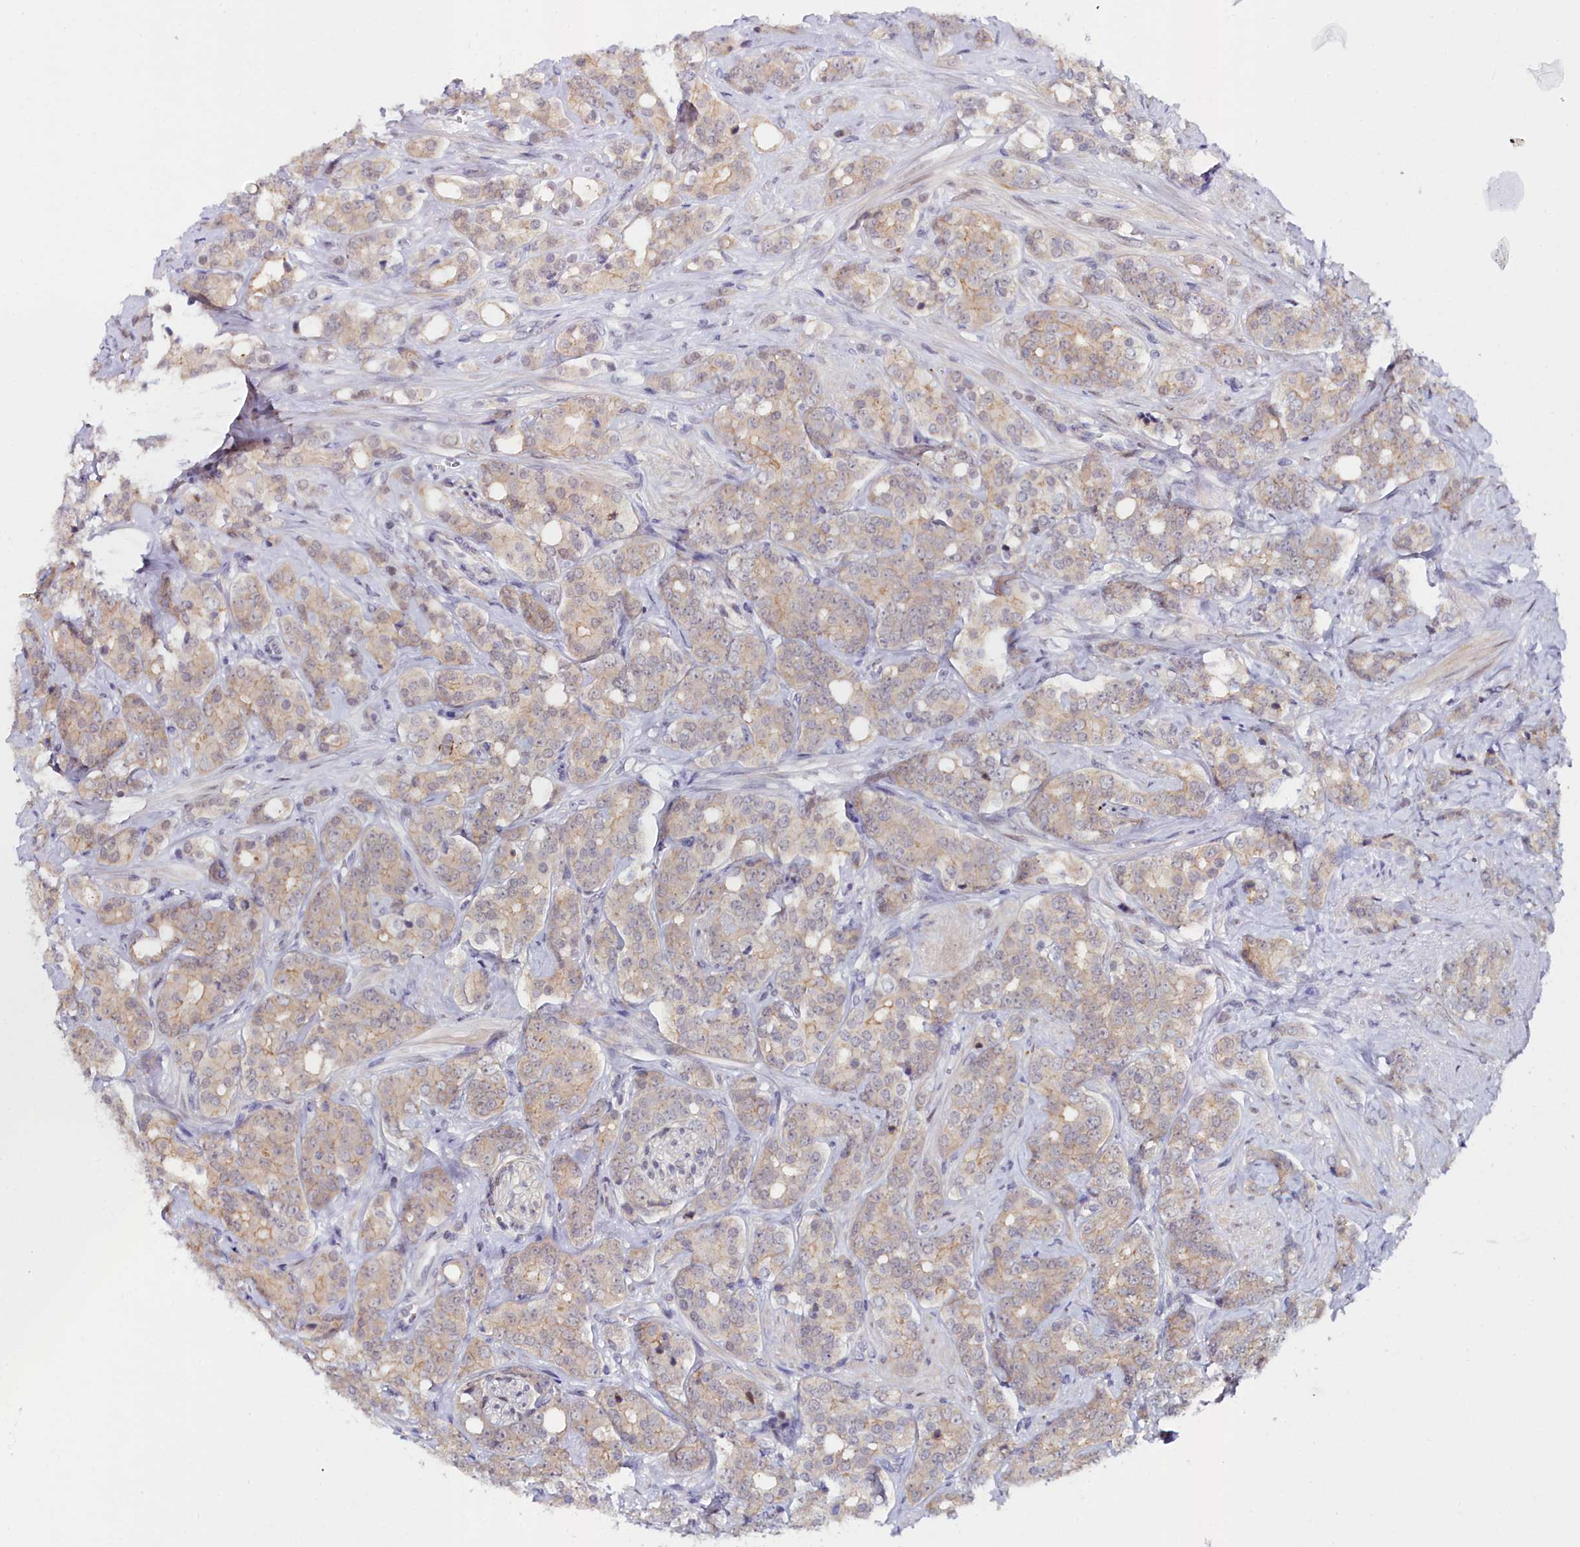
{"staining": {"intensity": "weak", "quantity": "25%-75%", "location": "cytoplasmic/membranous"}, "tissue": "prostate cancer", "cell_type": "Tumor cells", "image_type": "cancer", "snomed": [{"axis": "morphology", "description": "Adenocarcinoma, High grade"}, {"axis": "topography", "description": "Prostate"}], "caption": "Prostate adenocarcinoma (high-grade) stained for a protein reveals weak cytoplasmic/membranous positivity in tumor cells.", "gene": "KCTD18", "patient": {"sex": "male", "age": 62}}